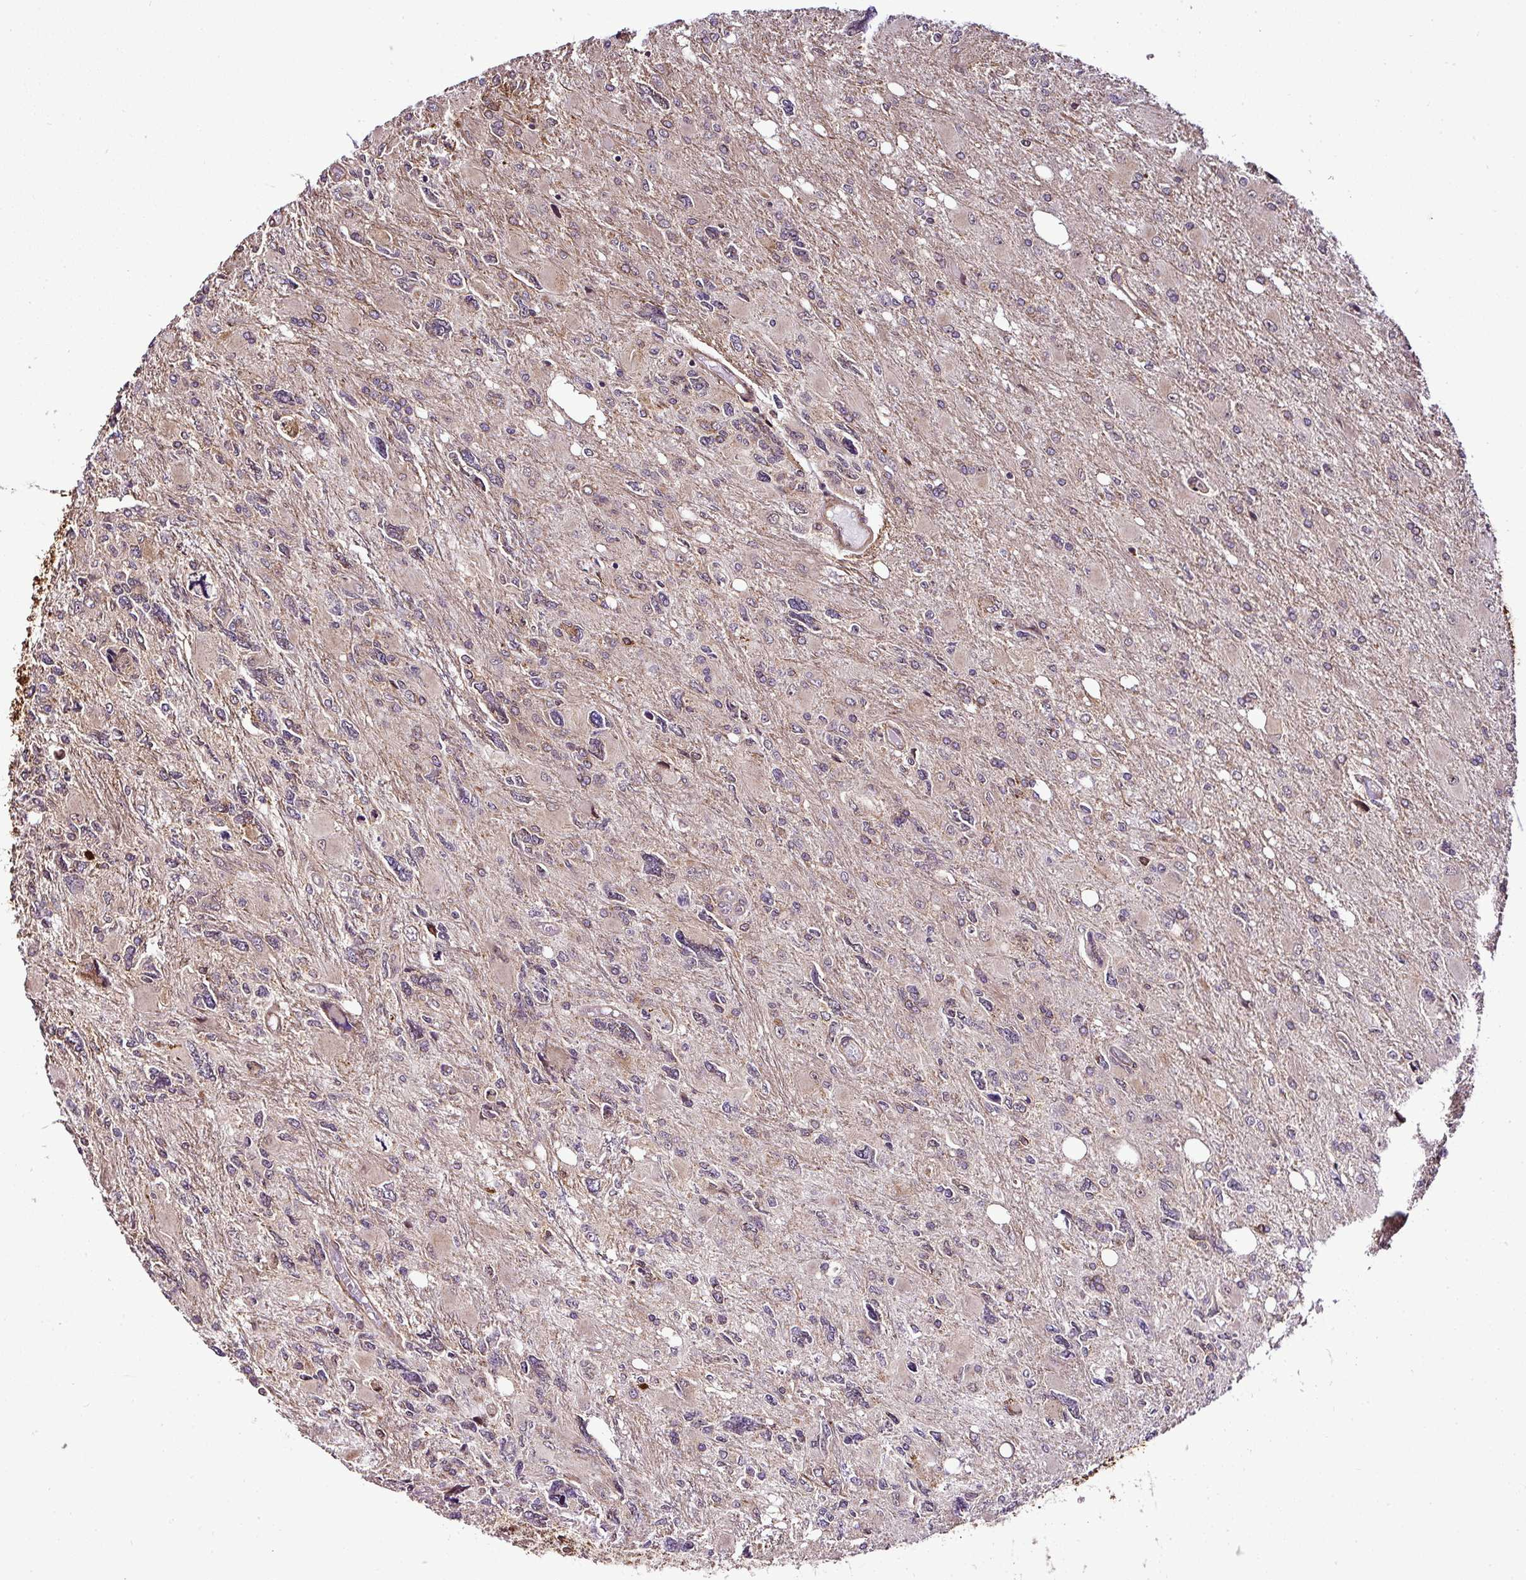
{"staining": {"intensity": "moderate", "quantity": "25%-75%", "location": "nuclear"}, "tissue": "glioma", "cell_type": "Tumor cells", "image_type": "cancer", "snomed": [{"axis": "morphology", "description": "Glioma, malignant, High grade"}, {"axis": "topography", "description": "Brain"}], "caption": "A high-resolution image shows immunohistochemistry staining of glioma, which demonstrates moderate nuclear expression in approximately 25%-75% of tumor cells.", "gene": "FAM153A", "patient": {"sex": "male", "age": 67}}